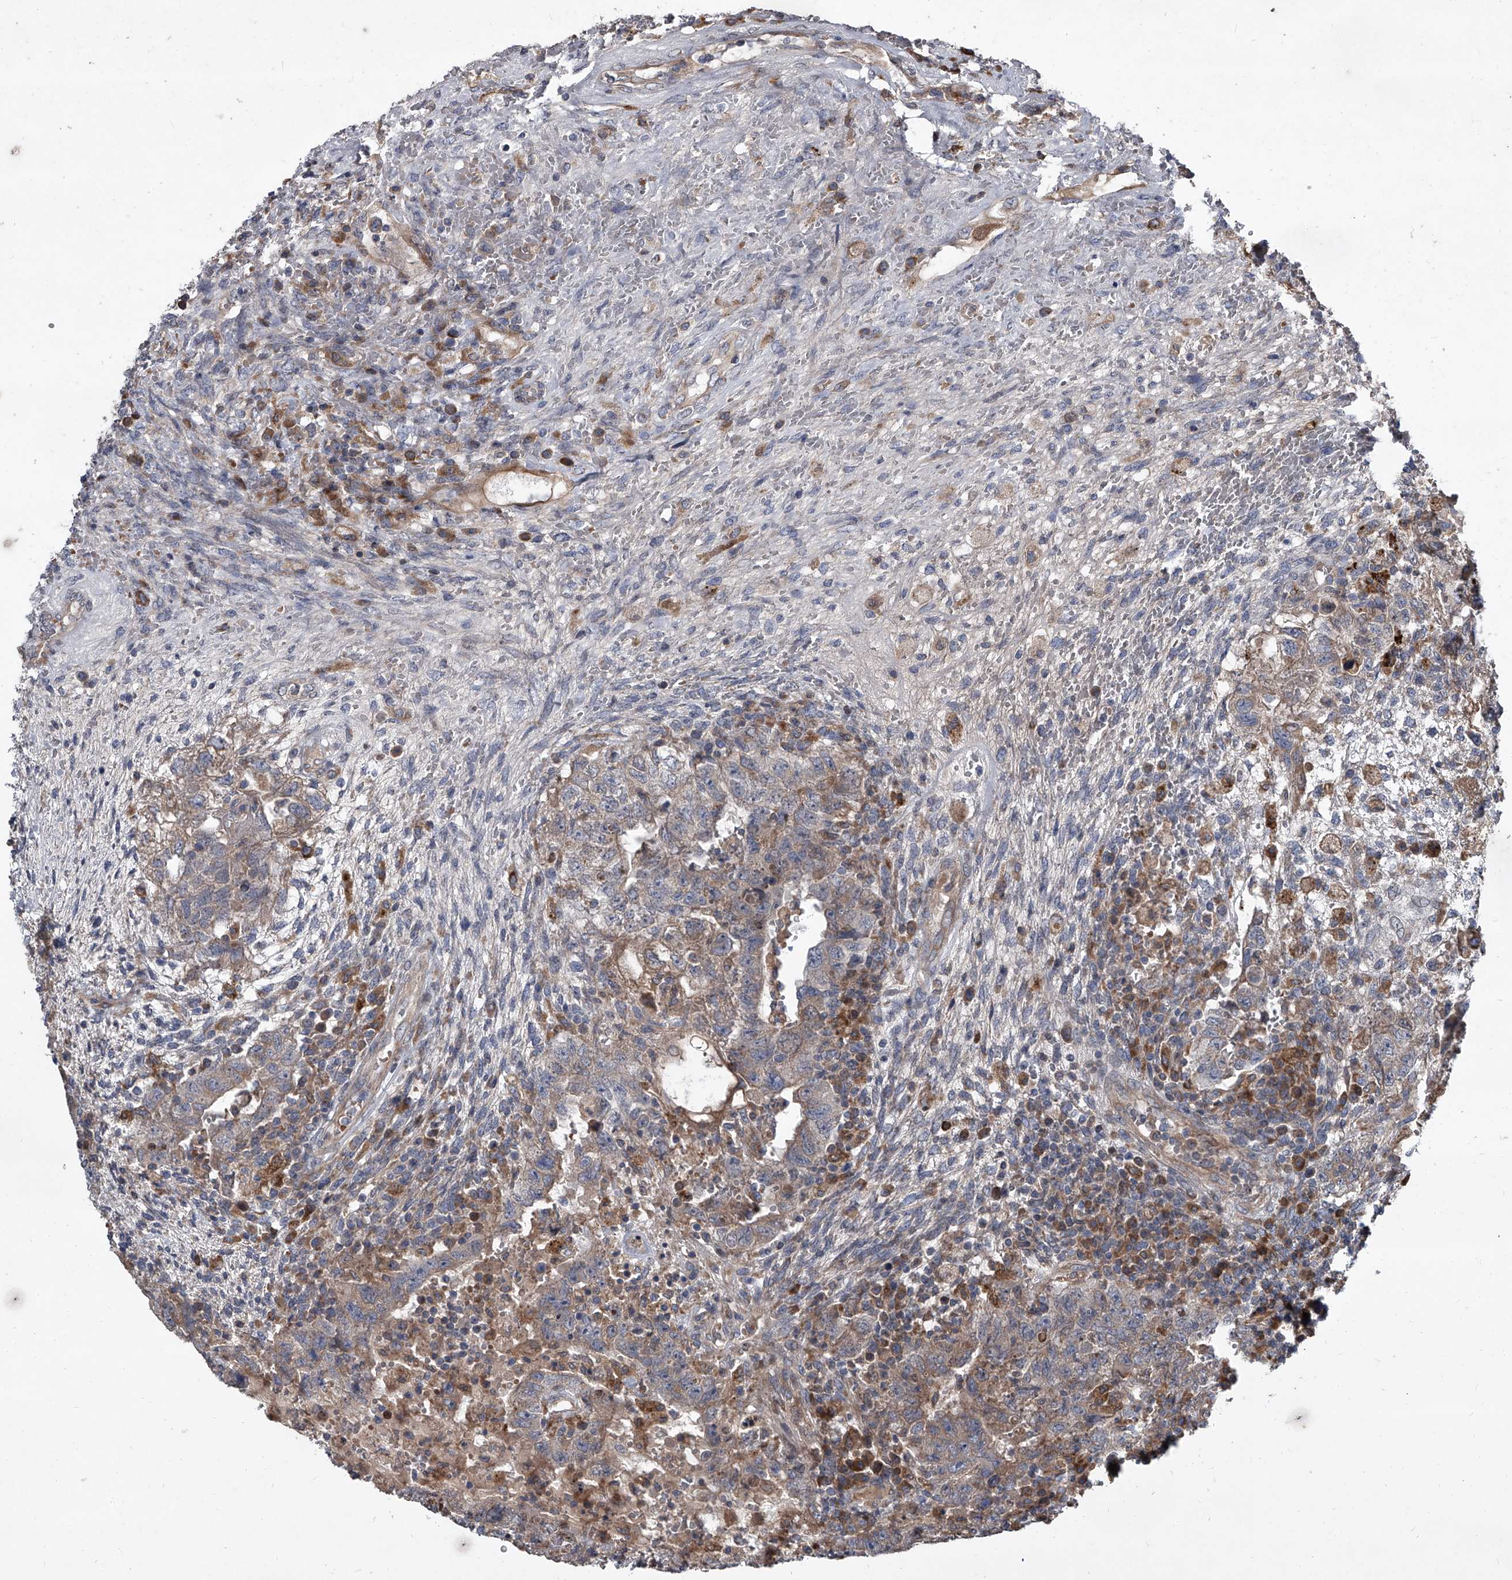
{"staining": {"intensity": "weak", "quantity": "<25%", "location": "cytoplasmic/membranous"}, "tissue": "testis cancer", "cell_type": "Tumor cells", "image_type": "cancer", "snomed": [{"axis": "morphology", "description": "Carcinoma, Embryonal, NOS"}, {"axis": "topography", "description": "Testis"}], "caption": "This photomicrograph is of testis embryonal carcinoma stained with IHC to label a protein in brown with the nuclei are counter-stained blue. There is no positivity in tumor cells.", "gene": "EVA1C", "patient": {"sex": "male", "age": 26}}